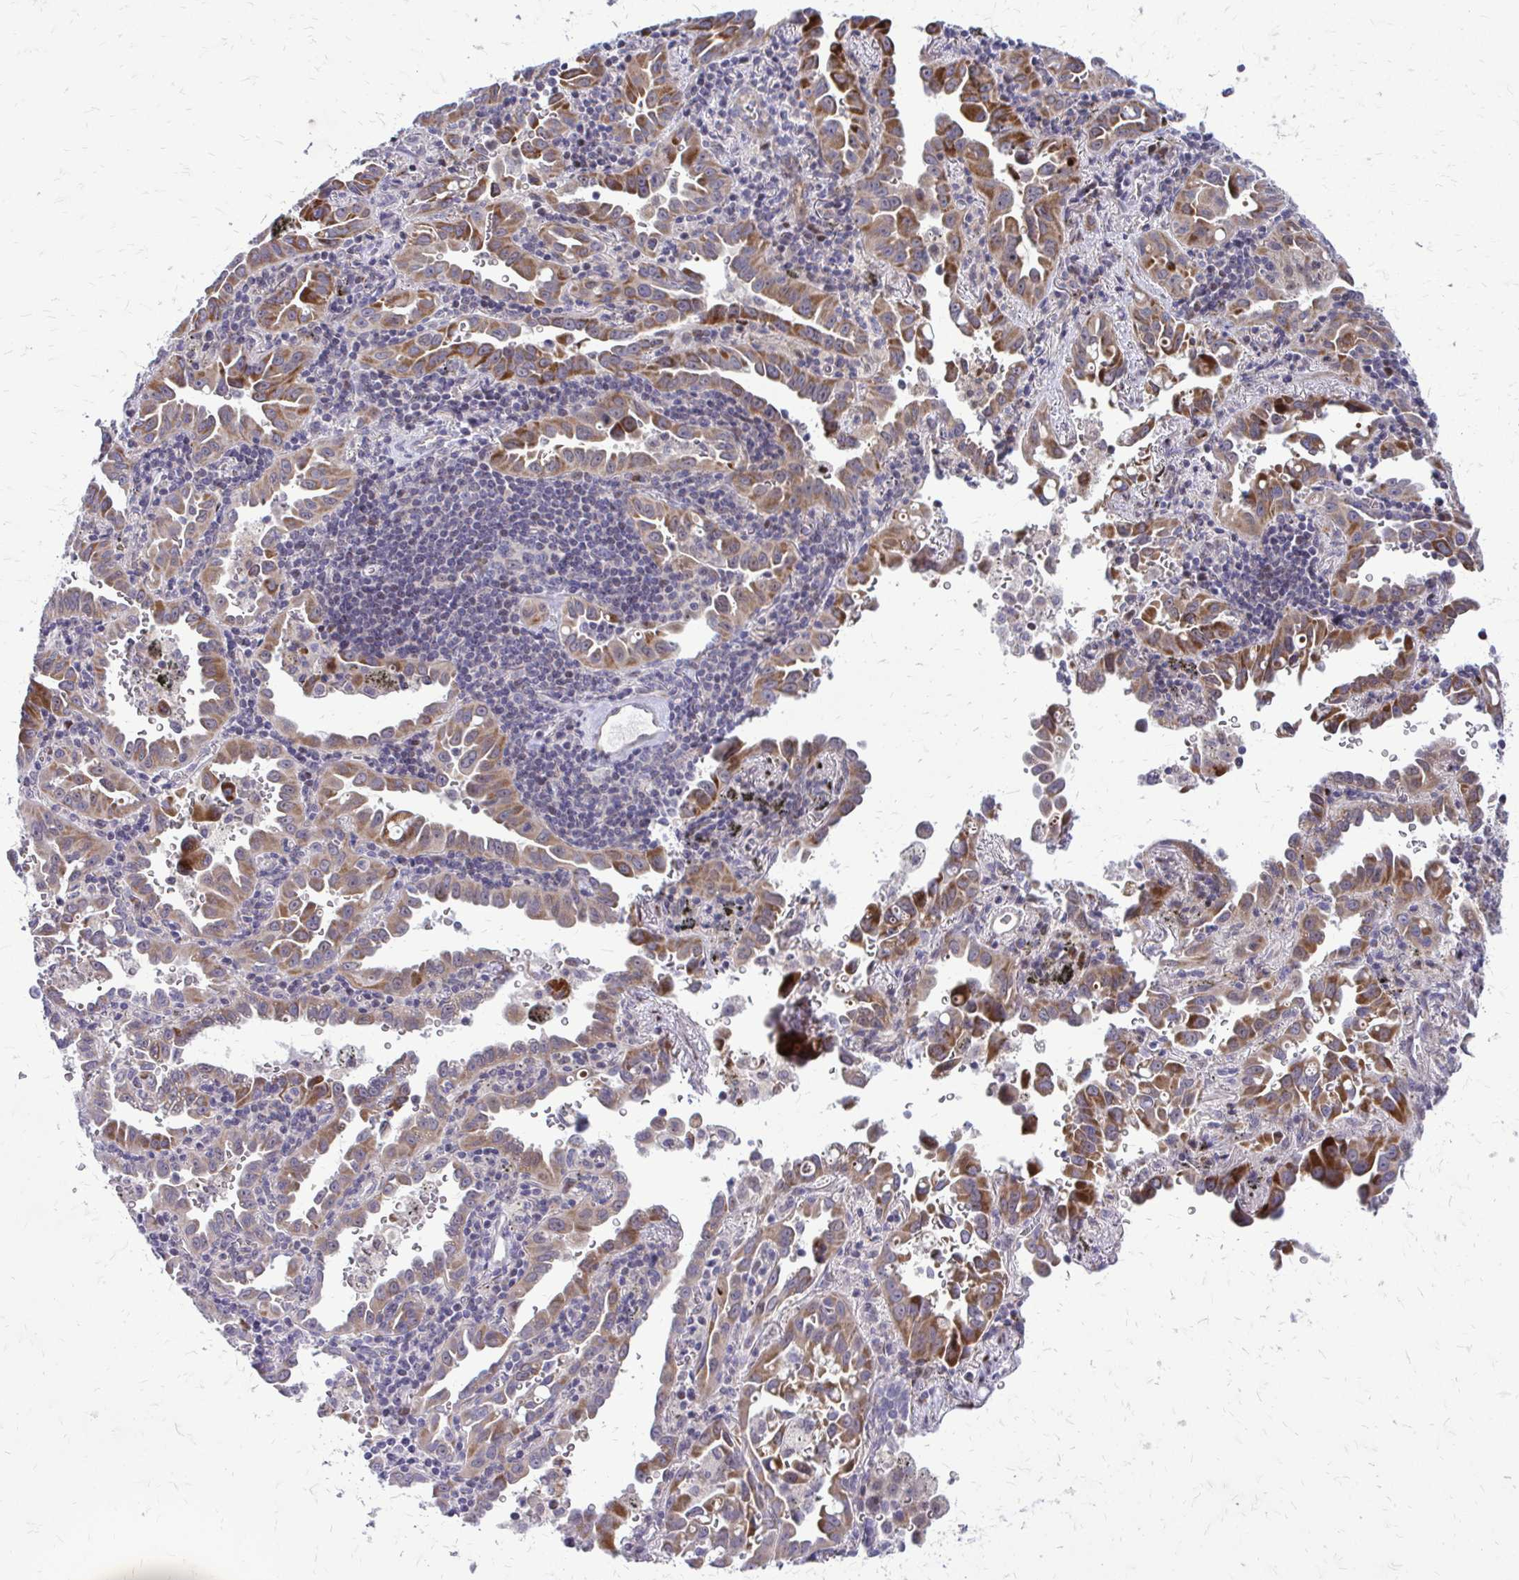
{"staining": {"intensity": "strong", "quantity": ">75%", "location": "cytoplasmic/membranous"}, "tissue": "lung cancer", "cell_type": "Tumor cells", "image_type": "cancer", "snomed": [{"axis": "morphology", "description": "Adenocarcinoma, NOS"}, {"axis": "topography", "description": "Lung"}], "caption": "Immunohistochemistry staining of adenocarcinoma (lung), which demonstrates high levels of strong cytoplasmic/membranous expression in about >75% of tumor cells indicating strong cytoplasmic/membranous protein staining. The staining was performed using DAB (brown) for protein detection and nuclei were counterstained in hematoxylin (blue).", "gene": "PPDPFL", "patient": {"sex": "male", "age": 68}}